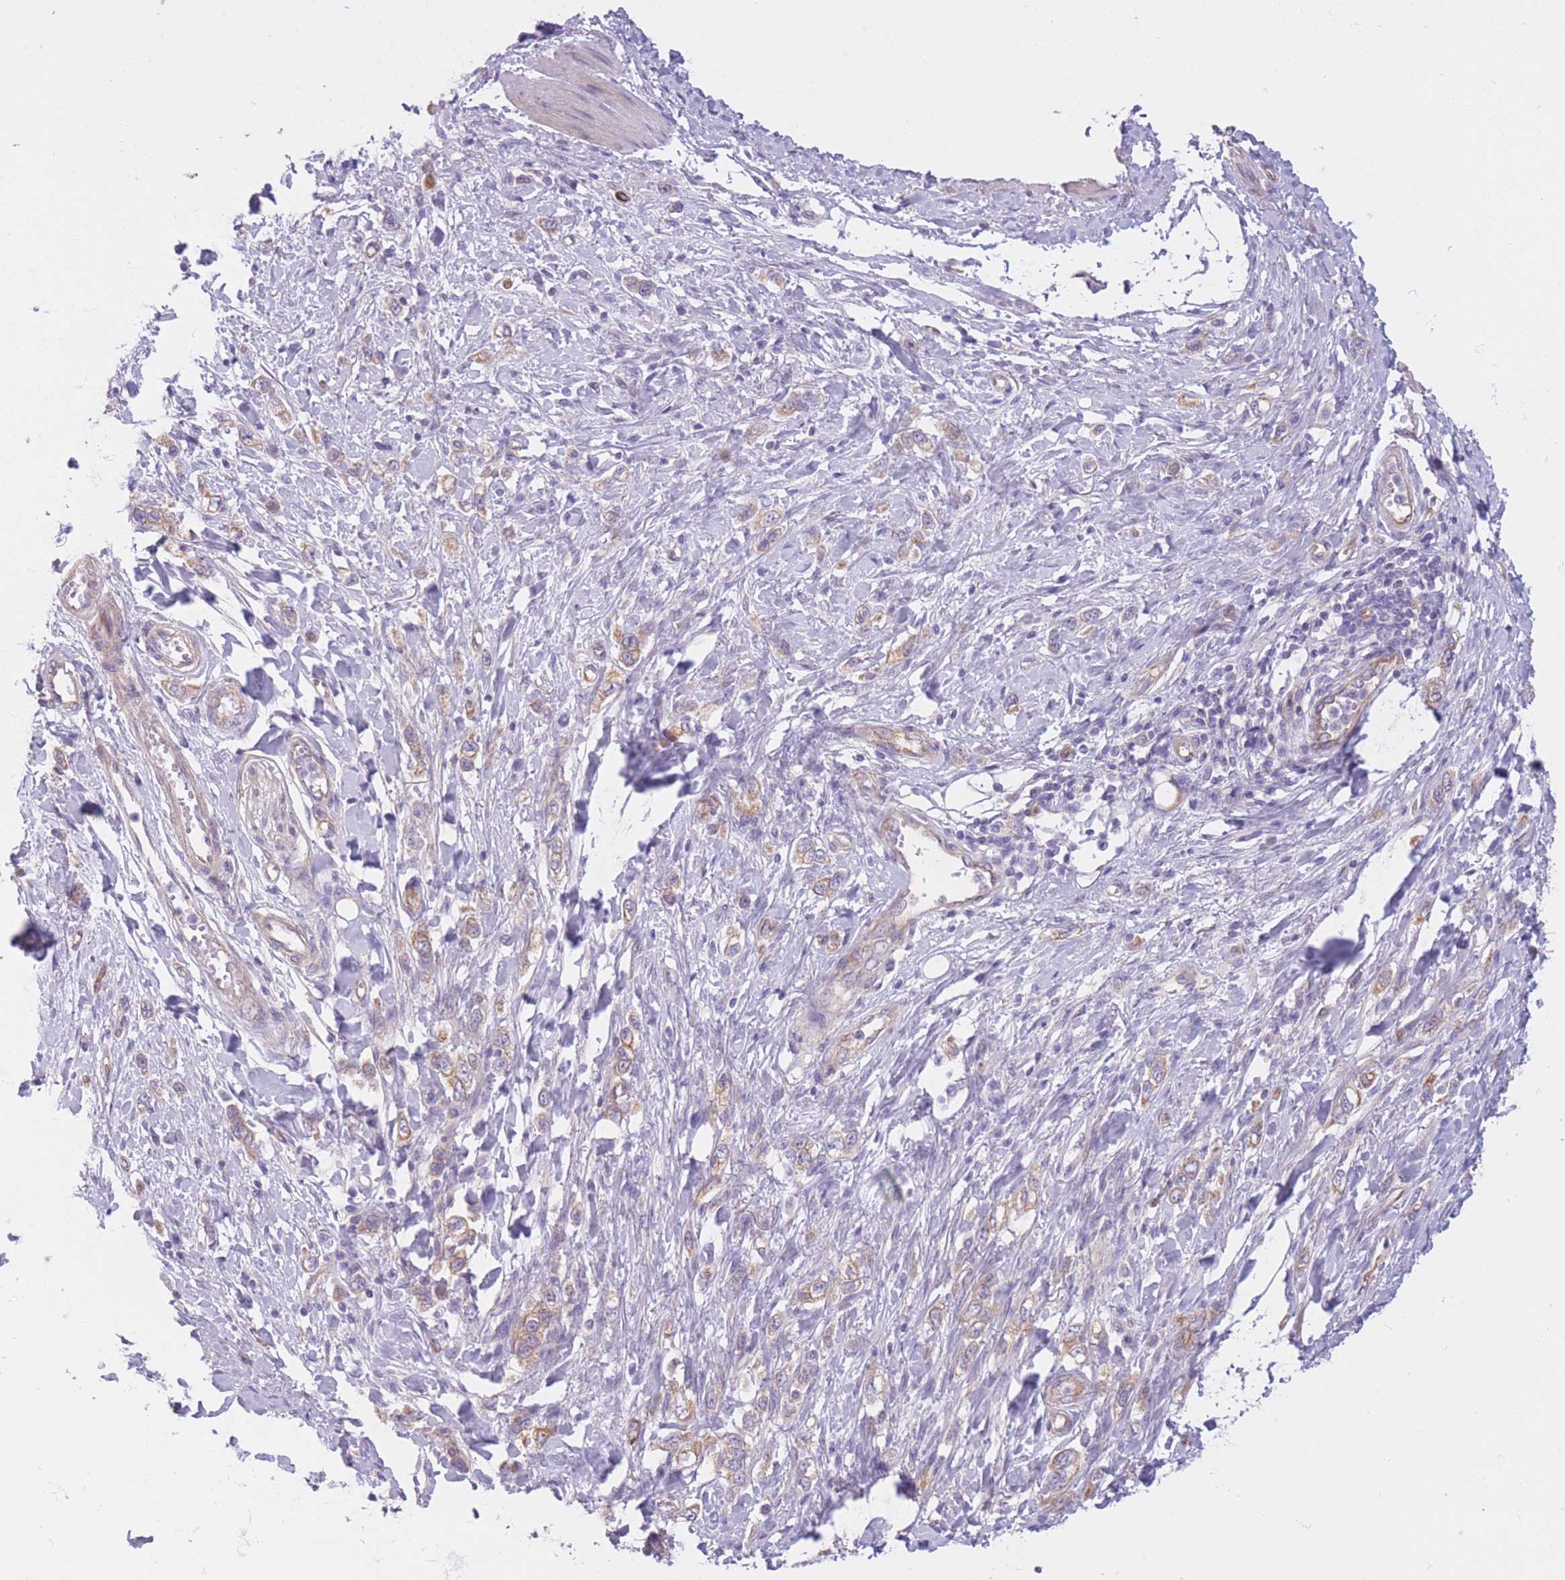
{"staining": {"intensity": "moderate", "quantity": "25%-75%", "location": "cytoplasmic/membranous"}, "tissue": "stomach cancer", "cell_type": "Tumor cells", "image_type": "cancer", "snomed": [{"axis": "morphology", "description": "Adenocarcinoma, NOS"}, {"axis": "topography", "description": "Stomach"}], "caption": "Stomach adenocarcinoma was stained to show a protein in brown. There is medium levels of moderate cytoplasmic/membranous positivity in about 25%-75% of tumor cells. (Brightfield microscopy of DAB IHC at high magnification).", "gene": "SERPINB3", "patient": {"sex": "female", "age": 65}}